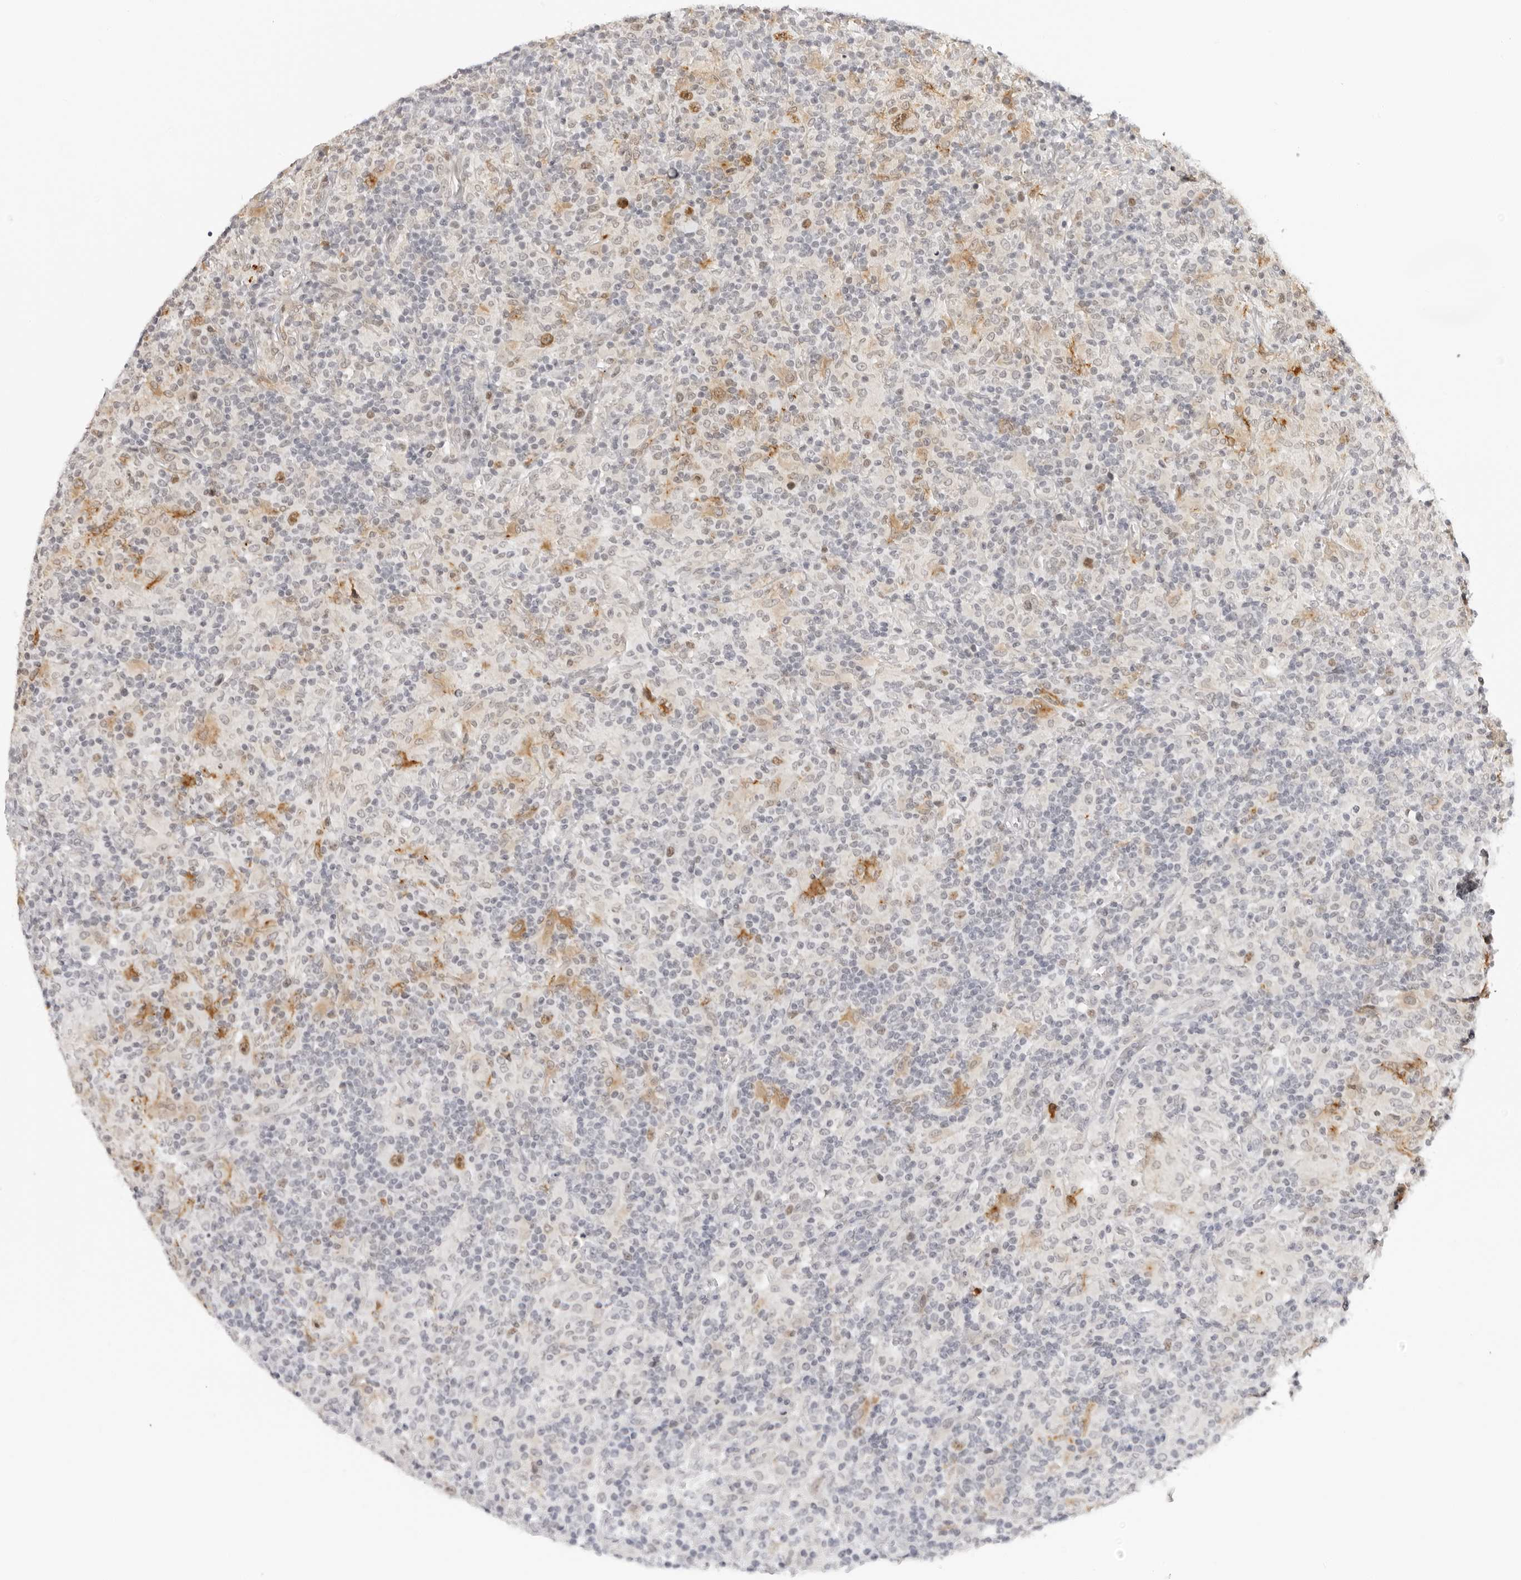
{"staining": {"intensity": "moderate", "quantity": ">75%", "location": "nuclear"}, "tissue": "lymphoma", "cell_type": "Tumor cells", "image_type": "cancer", "snomed": [{"axis": "morphology", "description": "Hodgkin's disease, NOS"}, {"axis": "topography", "description": "Lymph node"}], "caption": "Moderate nuclear staining is present in approximately >75% of tumor cells in Hodgkin's disease.", "gene": "MSH6", "patient": {"sex": "male", "age": 70}}